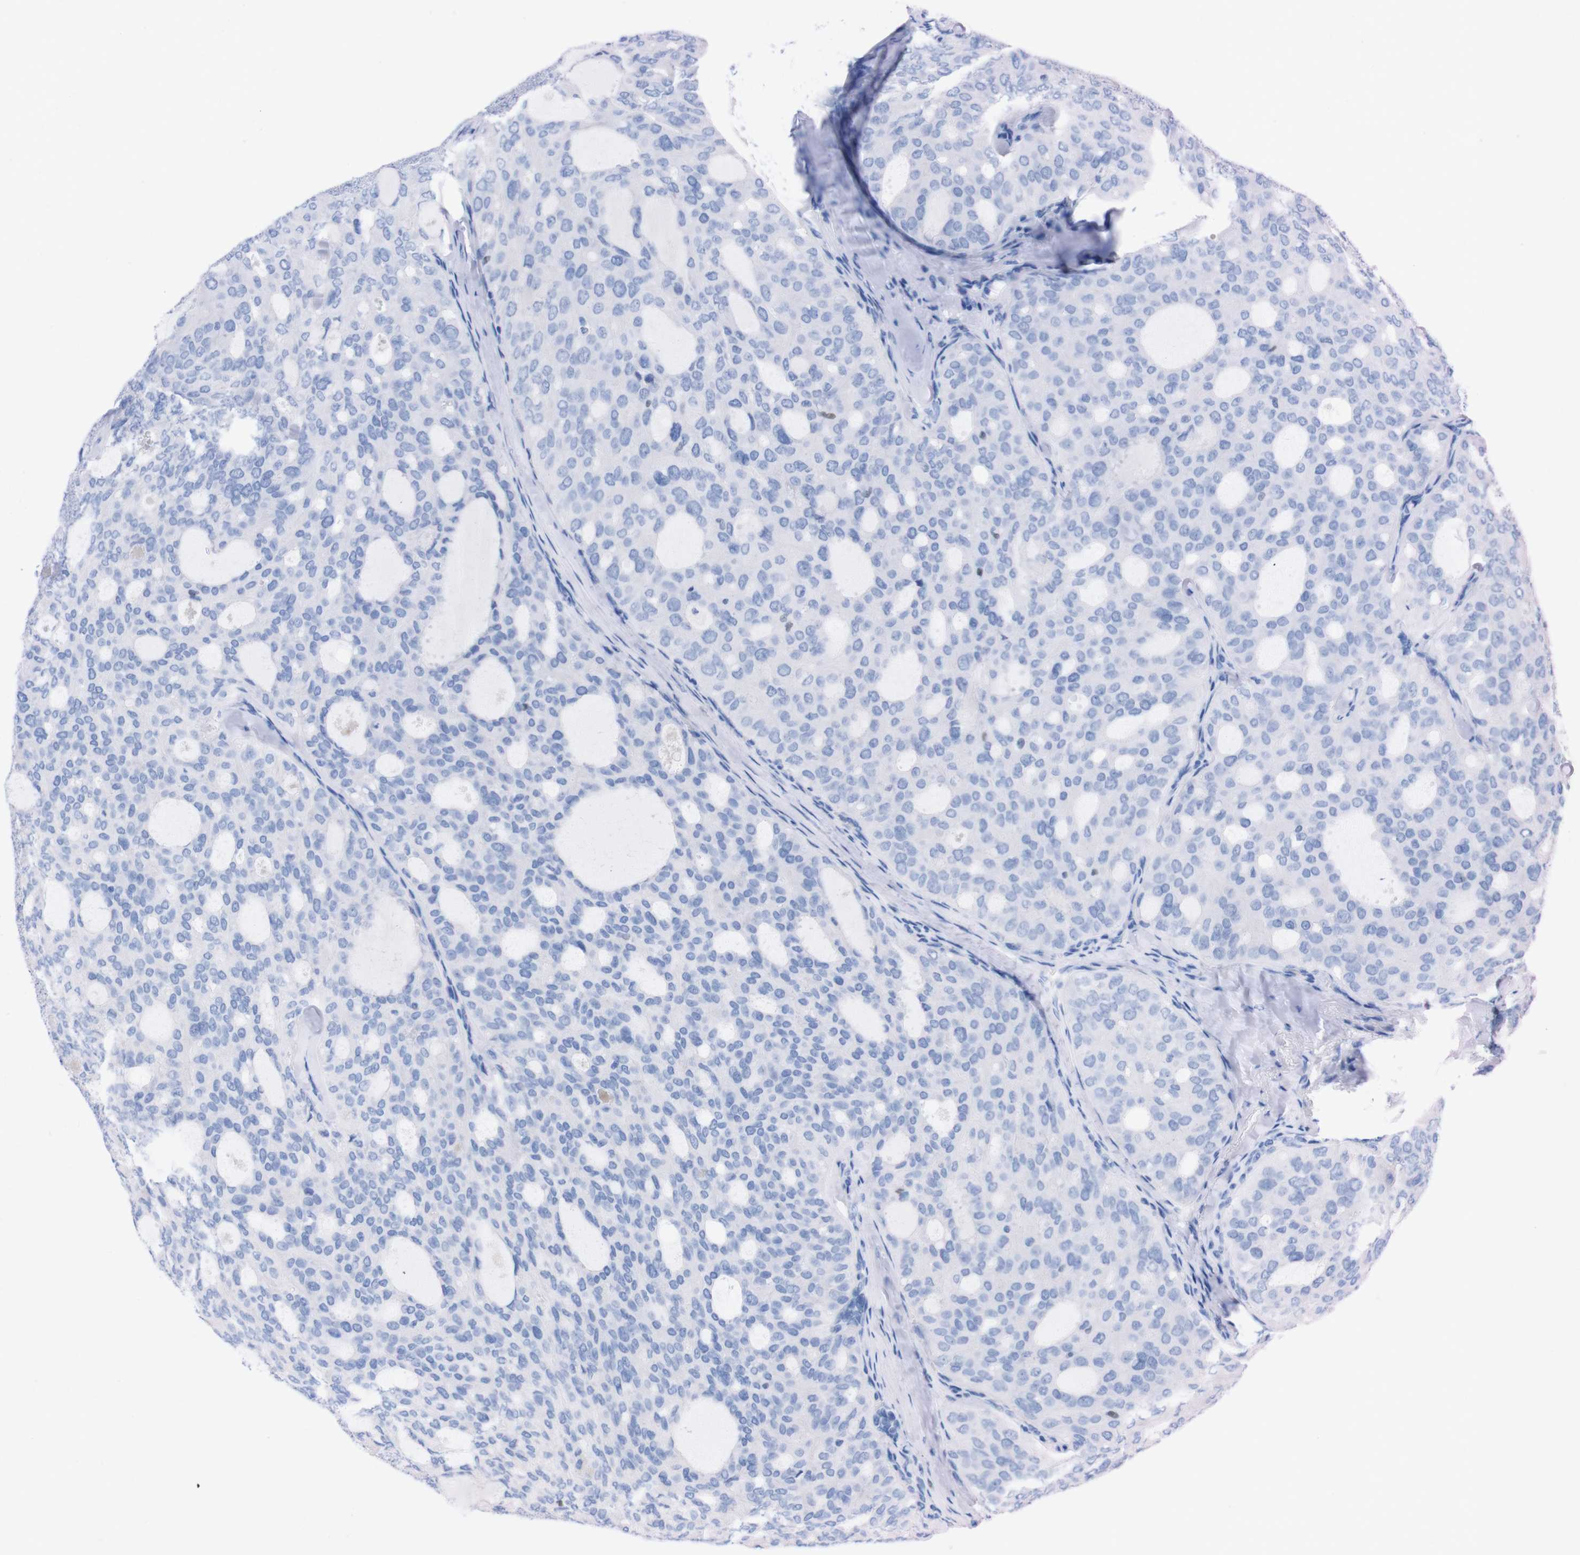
{"staining": {"intensity": "negative", "quantity": "none", "location": "none"}, "tissue": "thyroid cancer", "cell_type": "Tumor cells", "image_type": "cancer", "snomed": [{"axis": "morphology", "description": "Follicular adenoma carcinoma, NOS"}, {"axis": "topography", "description": "Thyroid gland"}], "caption": "DAB (3,3'-diaminobenzidine) immunohistochemical staining of human follicular adenoma carcinoma (thyroid) shows no significant positivity in tumor cells.", "gene": "P2RY12", "patient": {"sex": "male", "age": 75}}